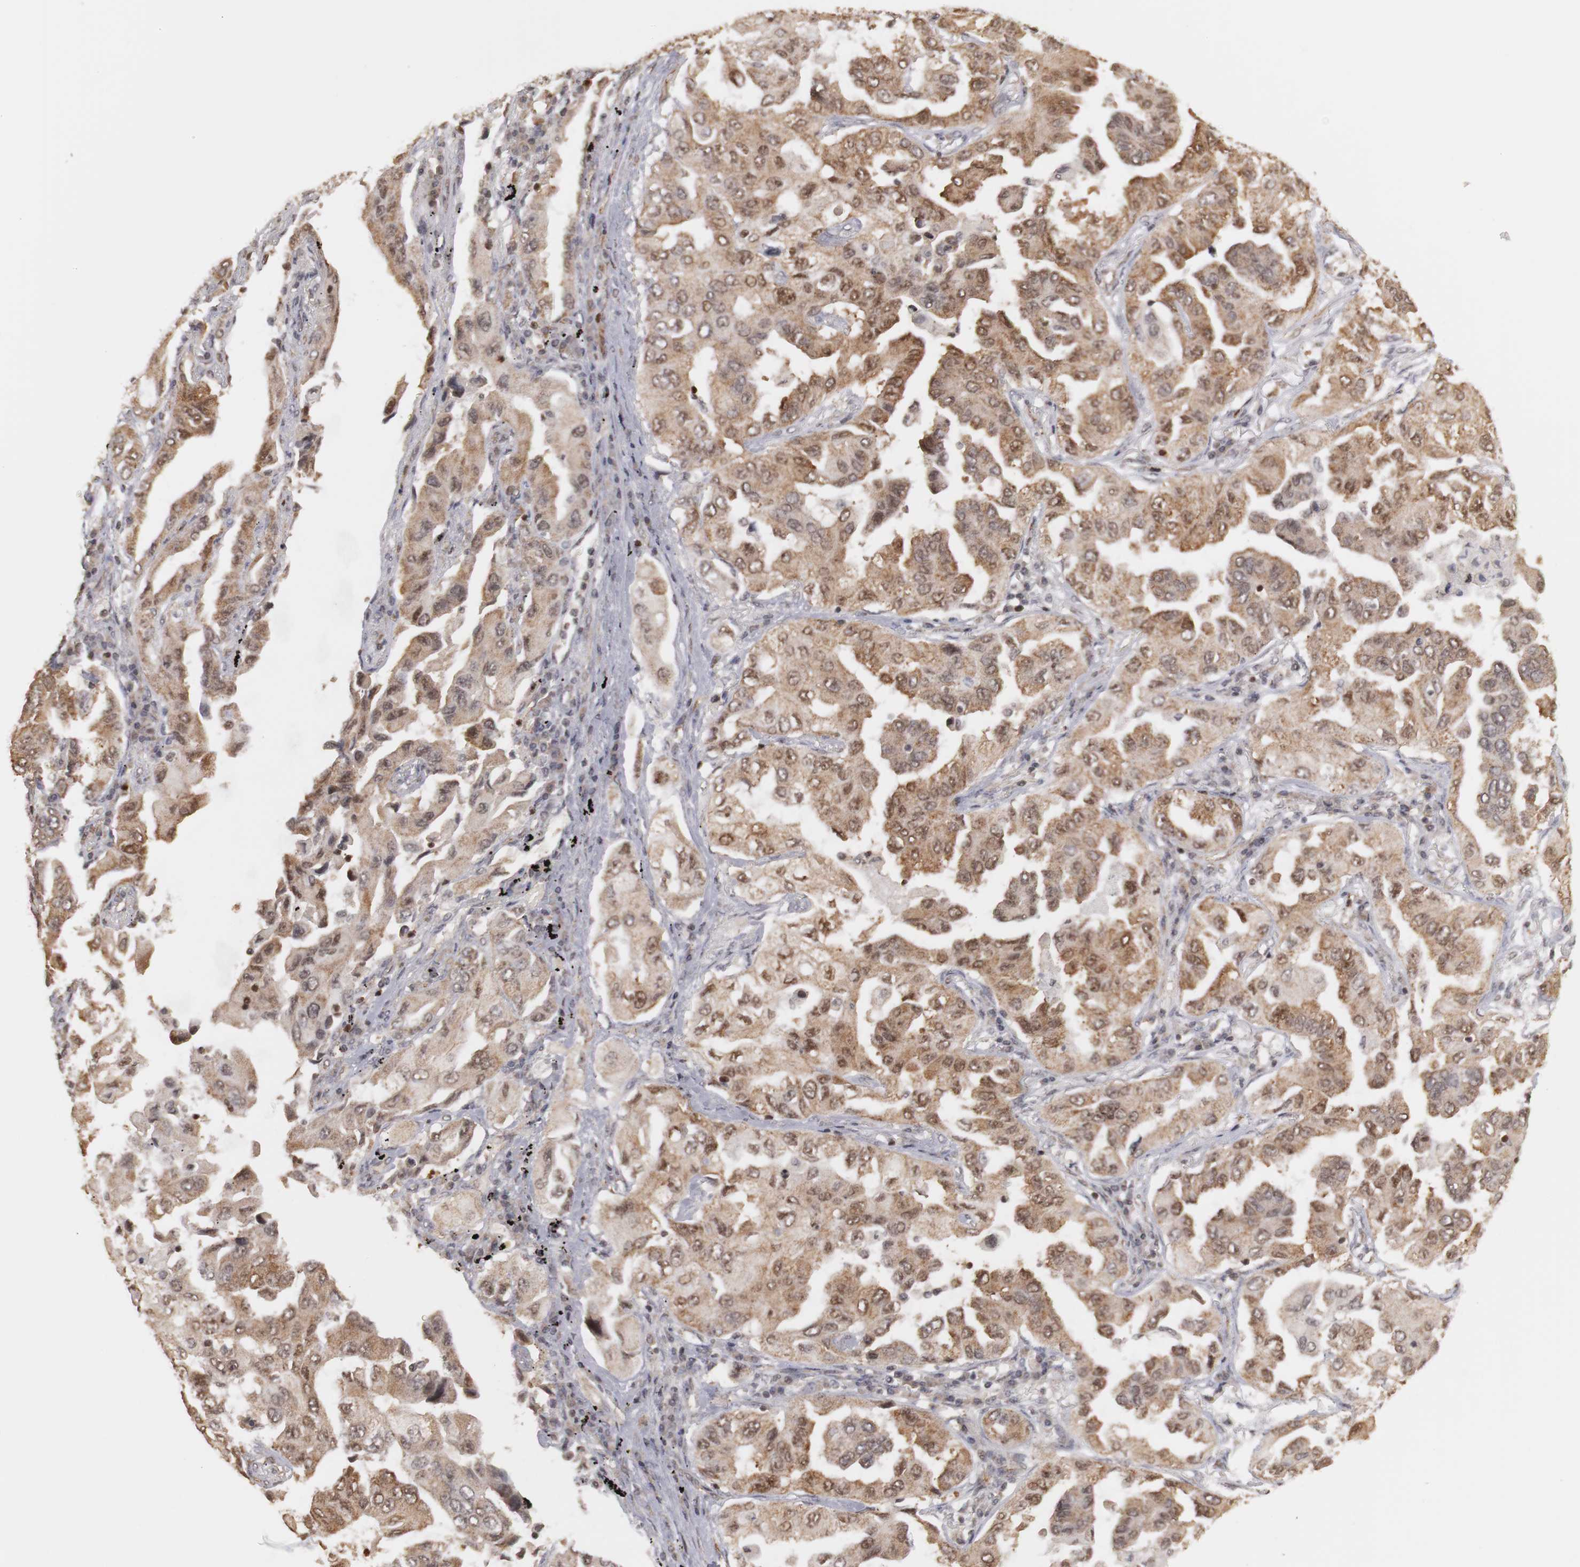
{"staining": {"intensity": "moderate", "quantity": ">75%", "location": "cytoplasmic/membranous,nuclear"}, "tissue": "lung cancer", "cell_type": "Tumor cells", "image_type": "cancer", "snomed": [{"axis": "morphology", "description": "Adenocarcinoma, NOS"}, {"axis": "topography", "description": "Lung"}], "caption": "The immunohistochemical stain labels moderate cytoplasmic/membranous and nuclear positivity in tumor cells of adenocarcinoma (lung) tissue.", "gene": "PLEKHA1", "patient": {"sex": "female", "age": 65}}